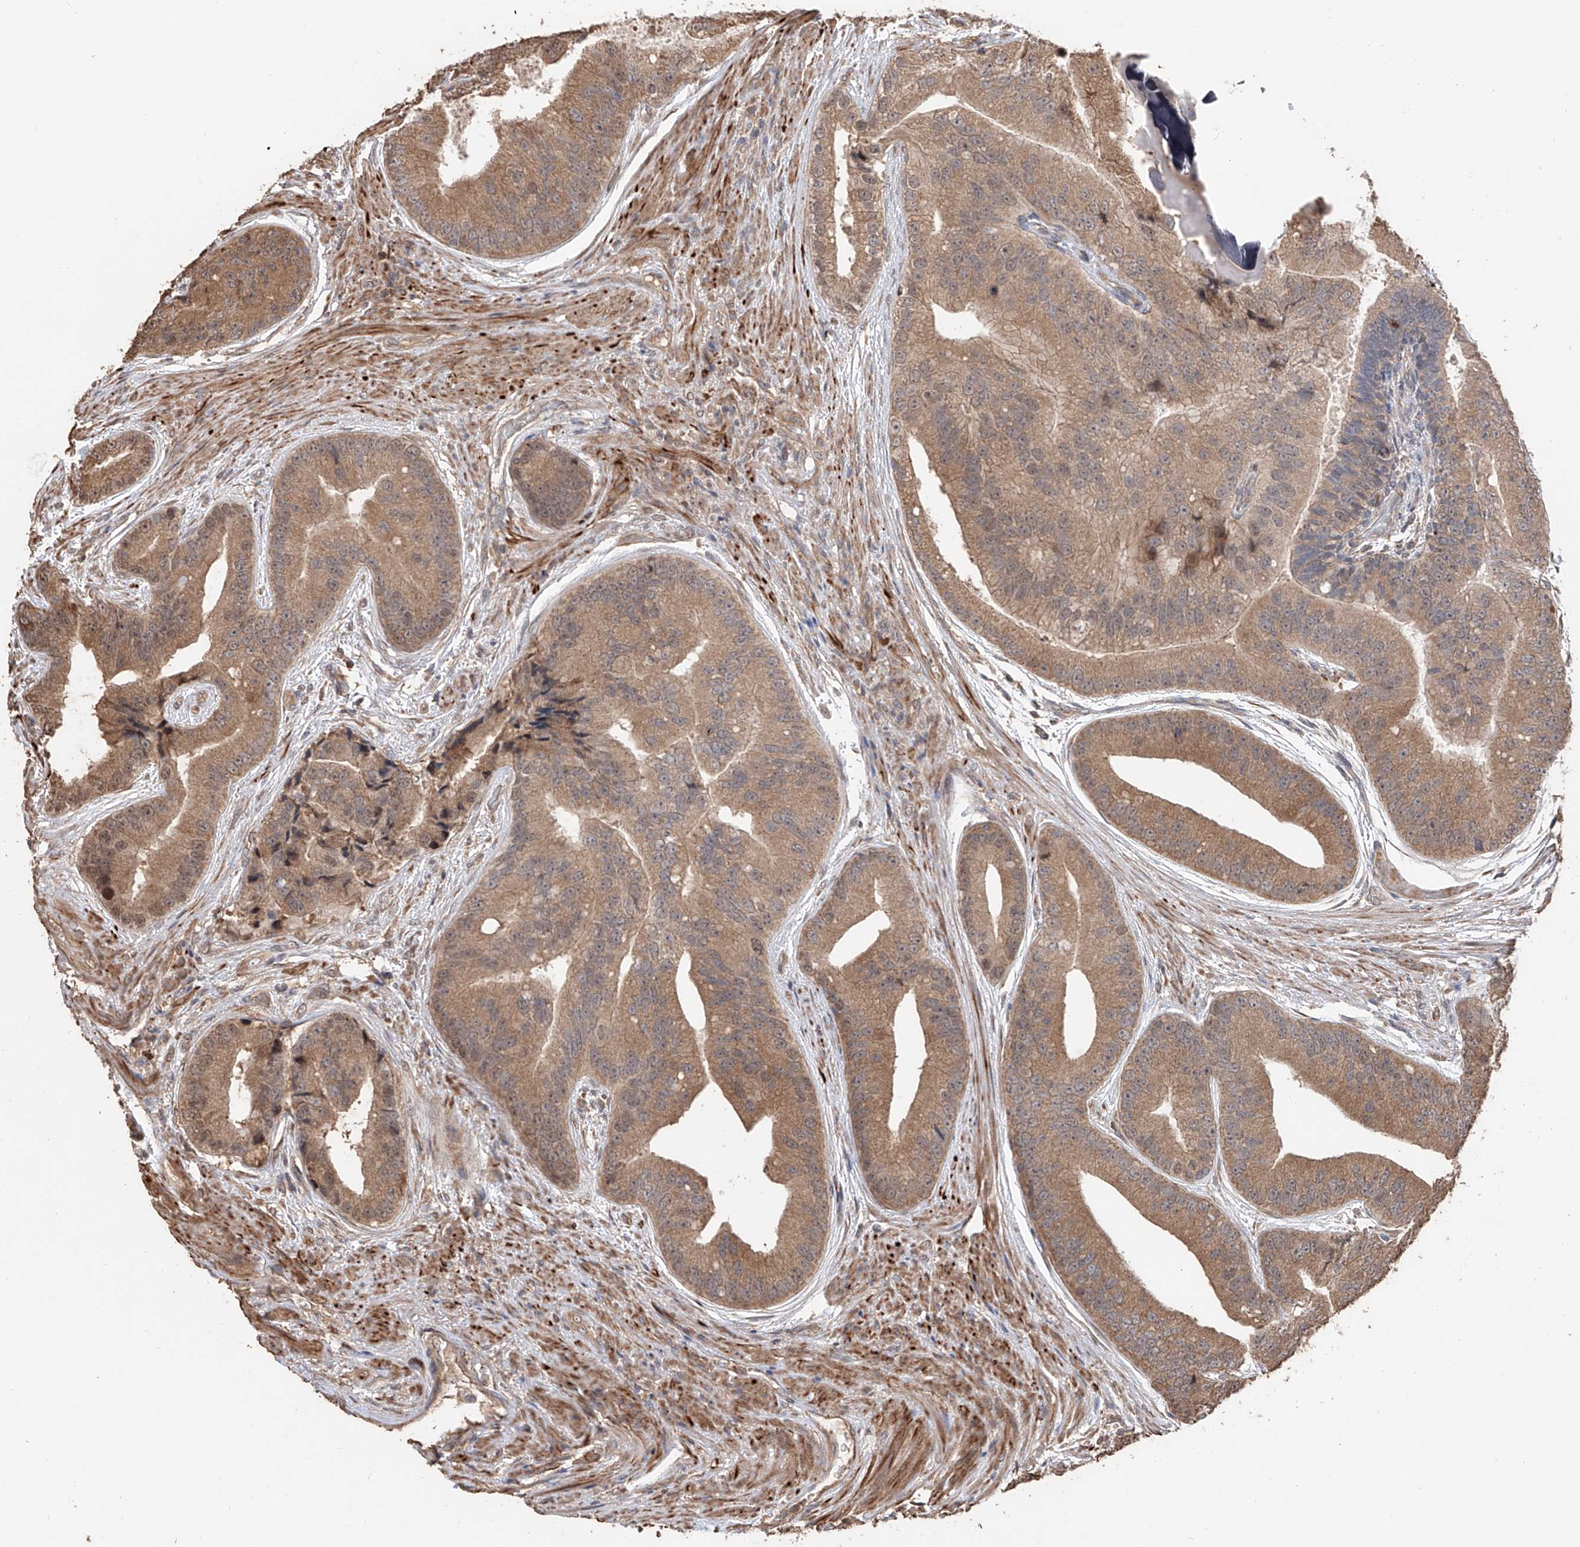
{"staining": {"intensity": "moderate", "quantity": ">75%", "location": "cytoplasmic/membranous"}, "tissue": "prostate cancer", "cell_type": "Tumor cells", "image_type": "cancer", "snomed": [{"axis": "morphology", "description": "Adenocarcinoma, High grade"}, {"axis": "topography", "description": "Prostate"}], "caption": "A histopathology image of human prostate adenocarcinoma (high-grade) stained for a protein demonstrates moderate cytoplasmic/membranous brown staining in tumor cells.", "gene": "FAM135A", "patient": {"sex": "male", "age": 70}}